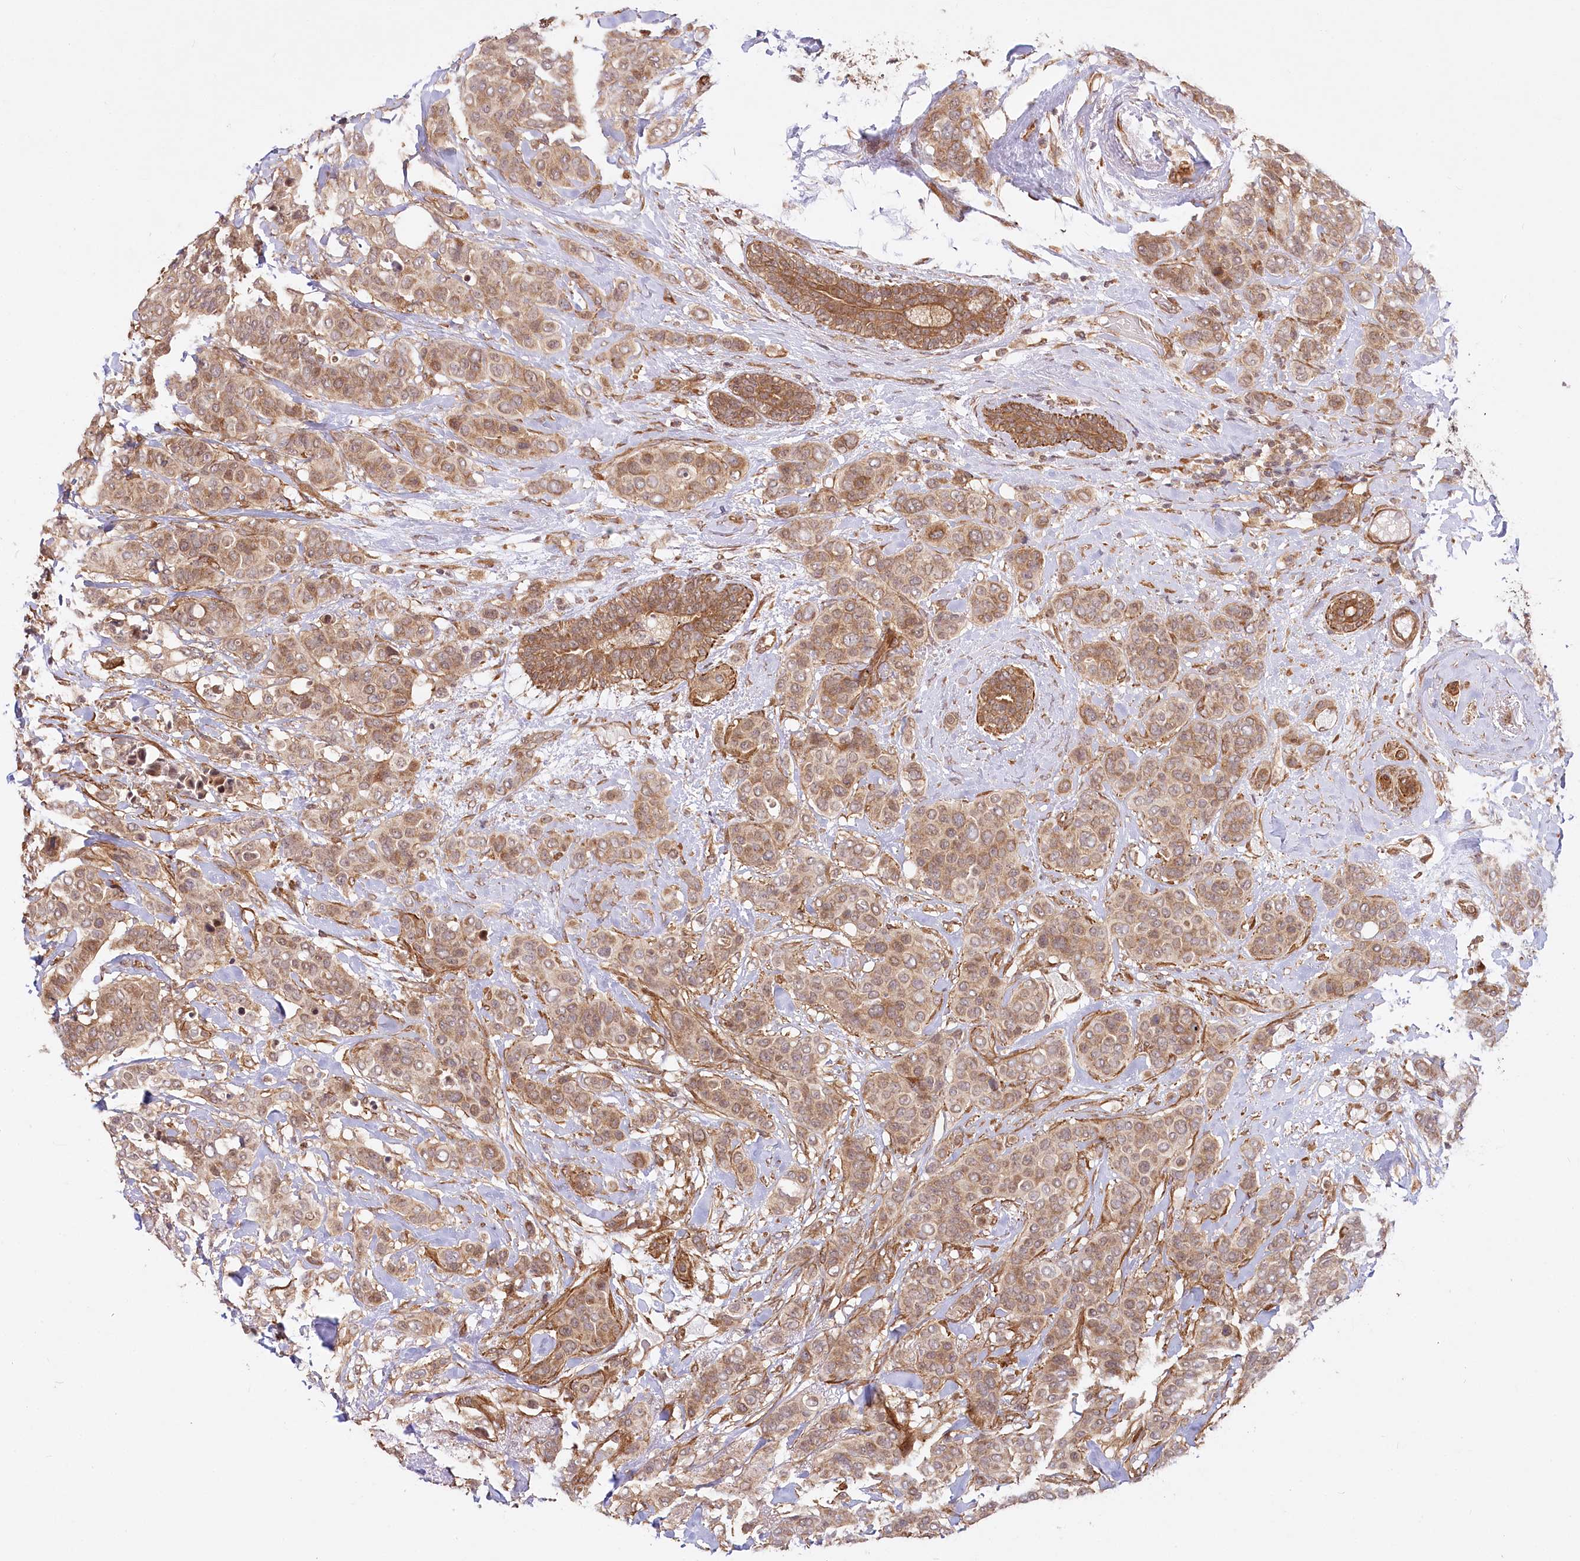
{"staining": {"intensity": "moderate", "quantity": ">75%", "location": "cytoplasmic/membranous"}, "tissue": "breast cancer", "cell_type": "Tumor cells", "image_type": "cancer", "snomed": [{"axis": "morphology", "description": "Lobular carcinoma"}, {"axis": "topography", "description": "Breast"}], "caption": "IHC (DAB) staining of lobular carcinoma (breast) exhibits moderate cytoplasmic/membranous protein expression in about >75% of tumor cells.", "gene": "CEP70", "patient": {"sex": "female", "age": 51}}